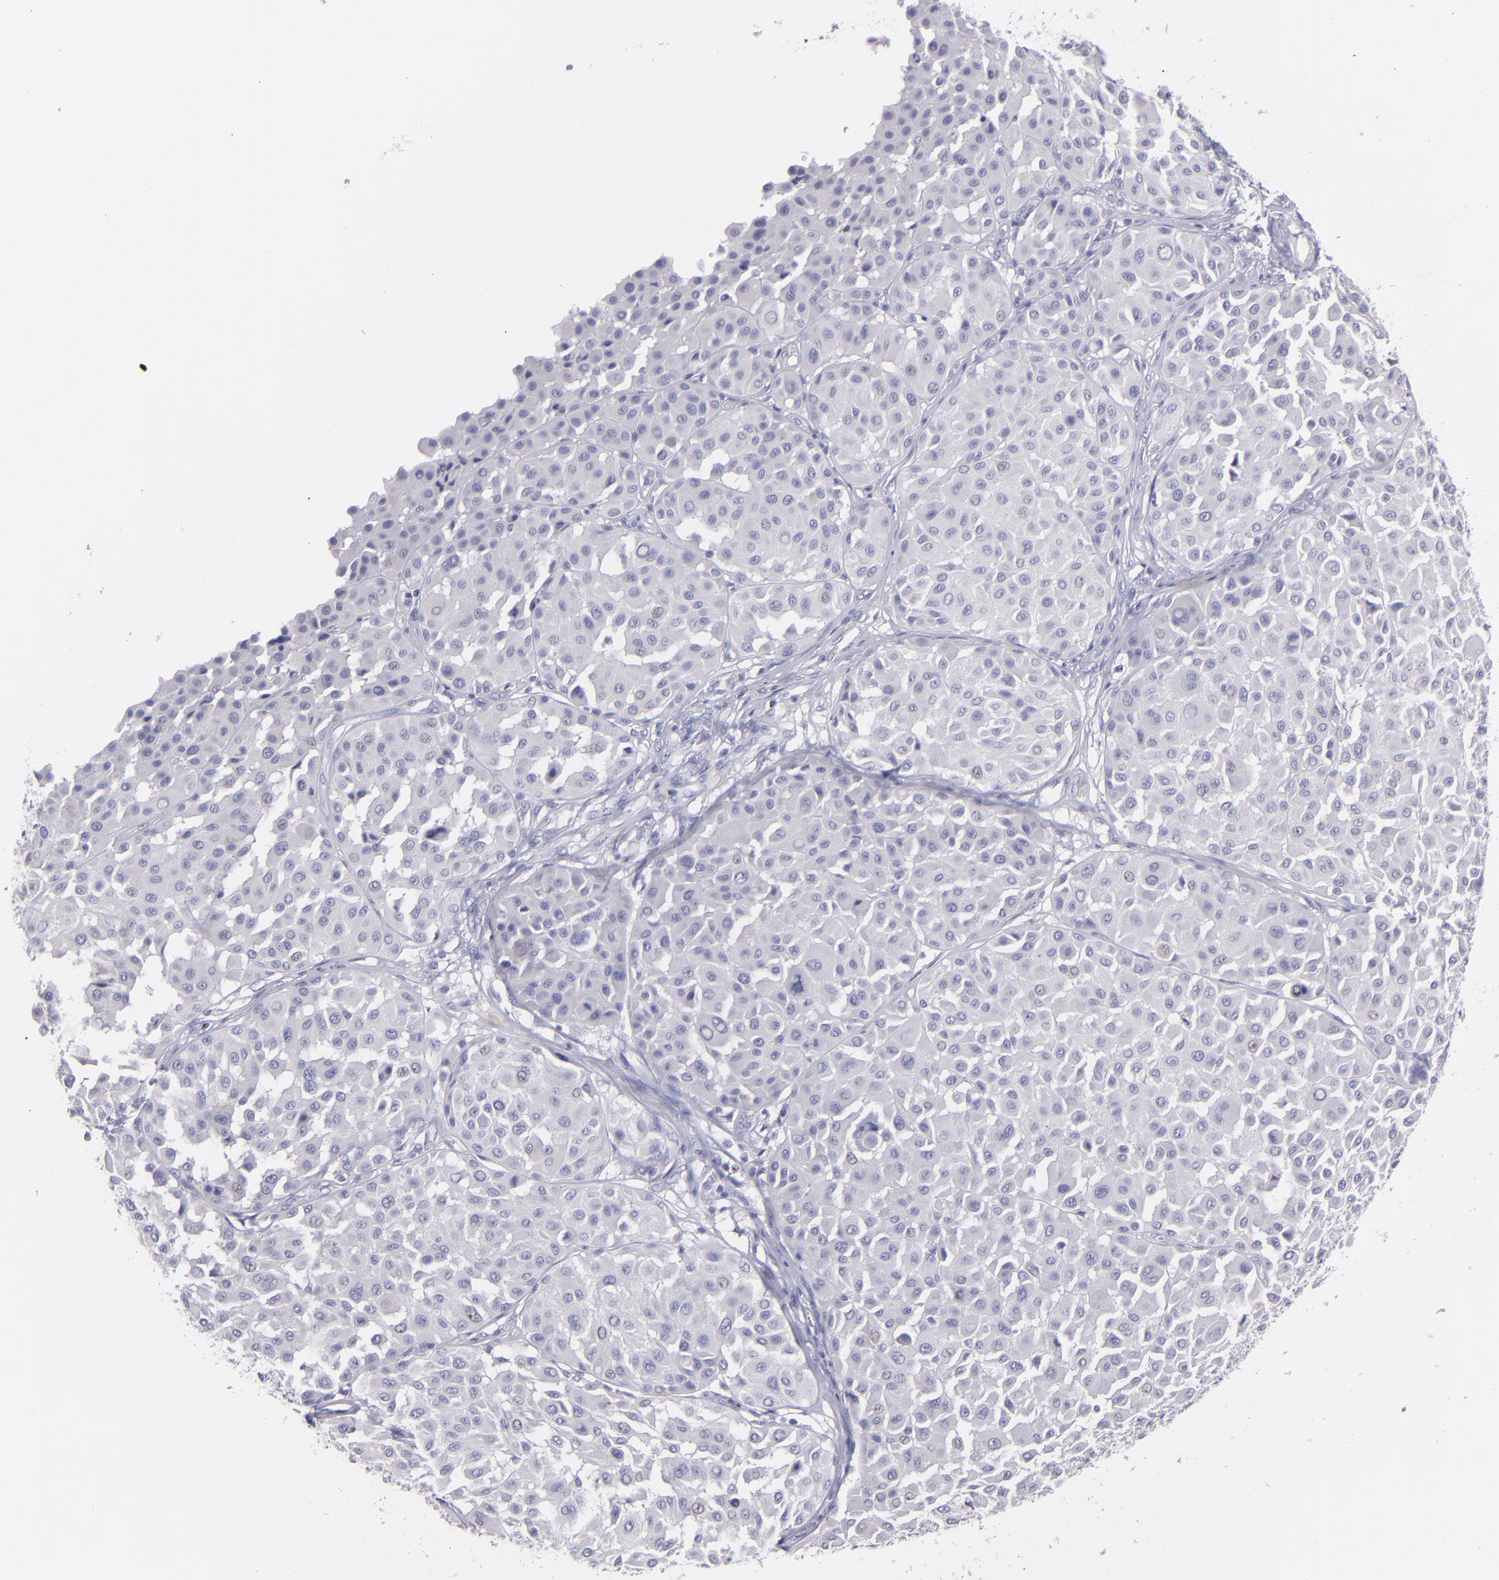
{"staining": {"intensity": "negative", "quantity": "none", "location": "none"}, "tissue": "melanoma", "cell_type": "Tumor cells", "image_type": "cancer", "snomed": [{"axis": "morphology", "description": "Malignant melanoma, Metastatic site"}, {"axis": "topography", "description": "Soft tissue"}], "caption": "Tumor cells are negative for brown protein staining in melanoma. The staining is performed using DAB brown chromogen with nuclei counter-stained in using hematoxylin.", "gene": "SNAP25", "patient": {"sex": "male", "age": 41}}